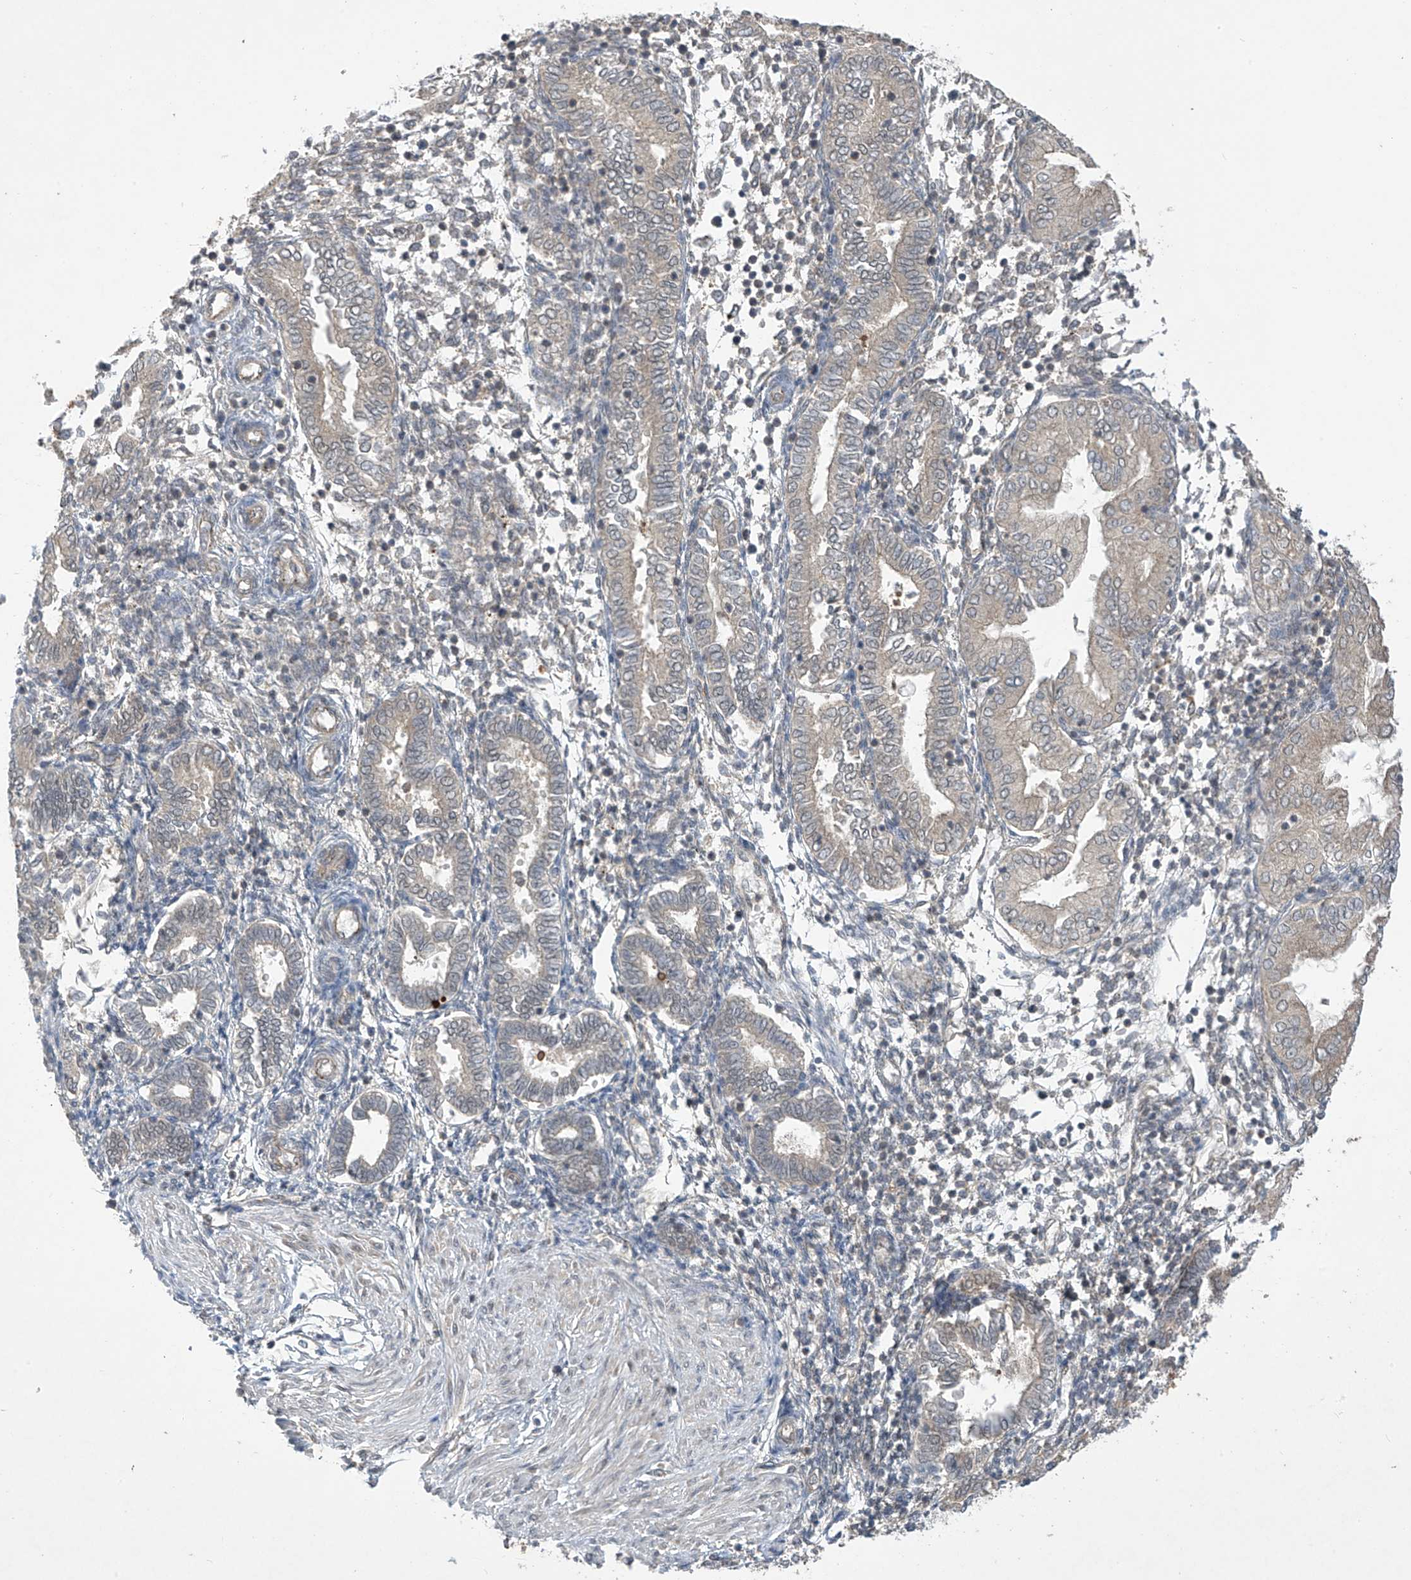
{"staining": {"intensity": "moderate", "quantity": "<25%", "location": "cytoplasmic/membranous,nuclear"}, "tissue": "endometrium", "cell_type": "Cells in endometrial stroma", "image_type": "normal", "snomed": [{"axis": "morphology", "description": "Normal tissue, NOS"}, {"axis": "topography", "description": "Endometrium"}], "caption": "DAB (3,3'-diaminobenzidine) immunohistochemical staining of benign endometrium shows moderate cytoplasmic/membranous,nuclear protein expression in about <25% of cells in endometrial stroma.", "gene": "LCOR", "patient": {"sex": "female", "age": 53}}